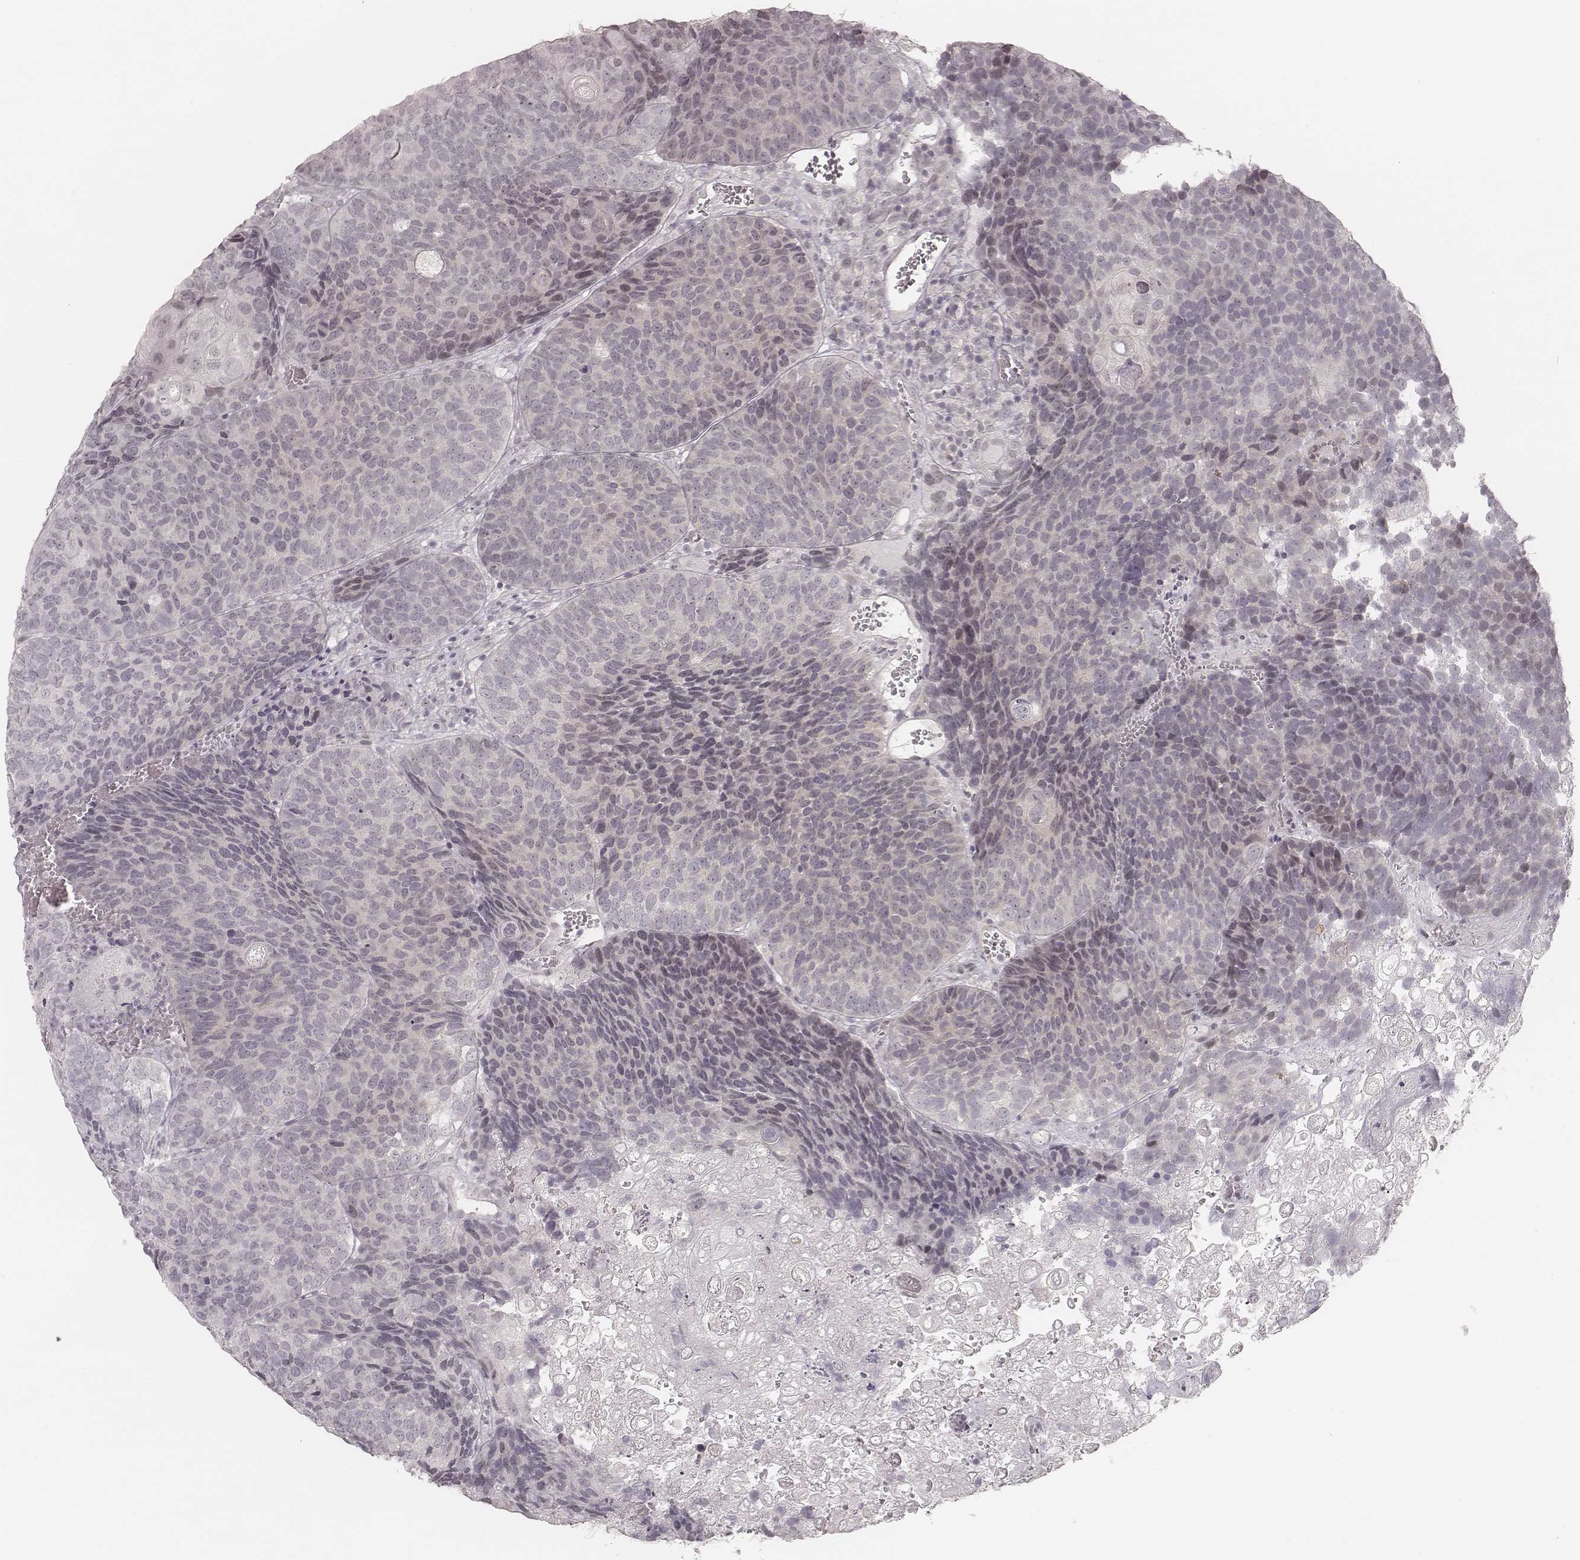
{"staining": {"intensity": "negative", "quantity": "none", "location": "none"}, "tissue": "urothelial cancer", "cell_type": "Tumor cells", "image_type": "cancer", "snomed": [{"axis": "morphology", "description": "Urothelial carcinoma, Low grade"}, {"axis": "topography", "description": "Urinary bladder"}], "caption": "The immunohistochemistry (IHC) histopathology image has no significant expression in tumor cells of low-grade urothelial carcinoma tissue.", "gene": "ACACB", "patient": {"sex": "female", "age": 62}}